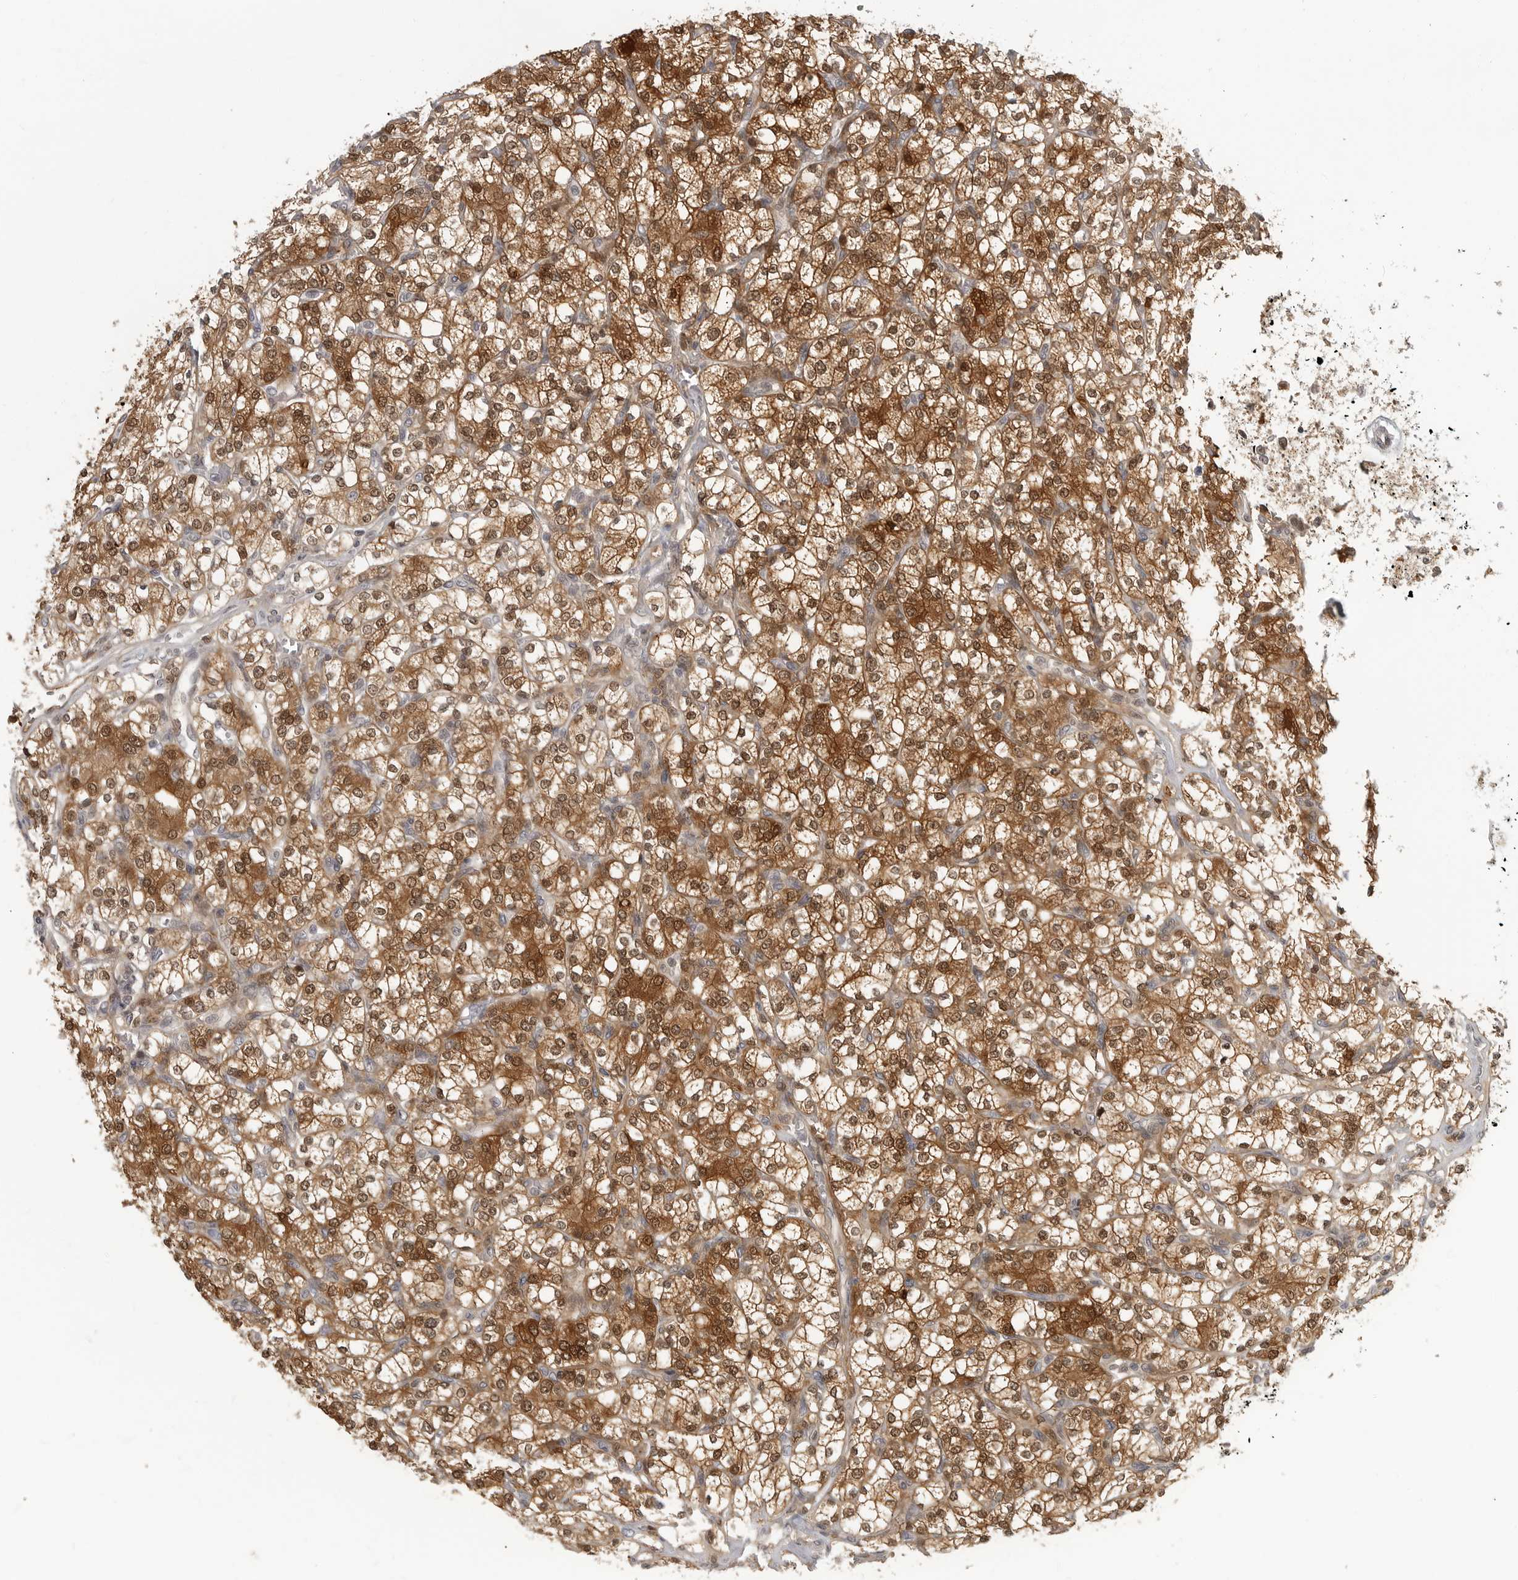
{"staining": {"intensity": "strong", "quantity": ">75%", "location": "cytoplasmic/membranous,nuclear"}, "tissue": "renal cancer", "cell_type": "Tumor cells", "image_type": "cancer", "snomed": [{"axis": "morphology", "description": "Adenocarcinoma, NOS"}, {"axis": "topography", "description": "Kidney"}], "caption": "Human renal adenocarcinoma stained for a protein (brown) demonstrates strong cytoplasmic/membranous and nuclear positive expression in about >75% of tumor cells.", "gene": "CTIF", "patient": {"sex": "male", "age": 77}}